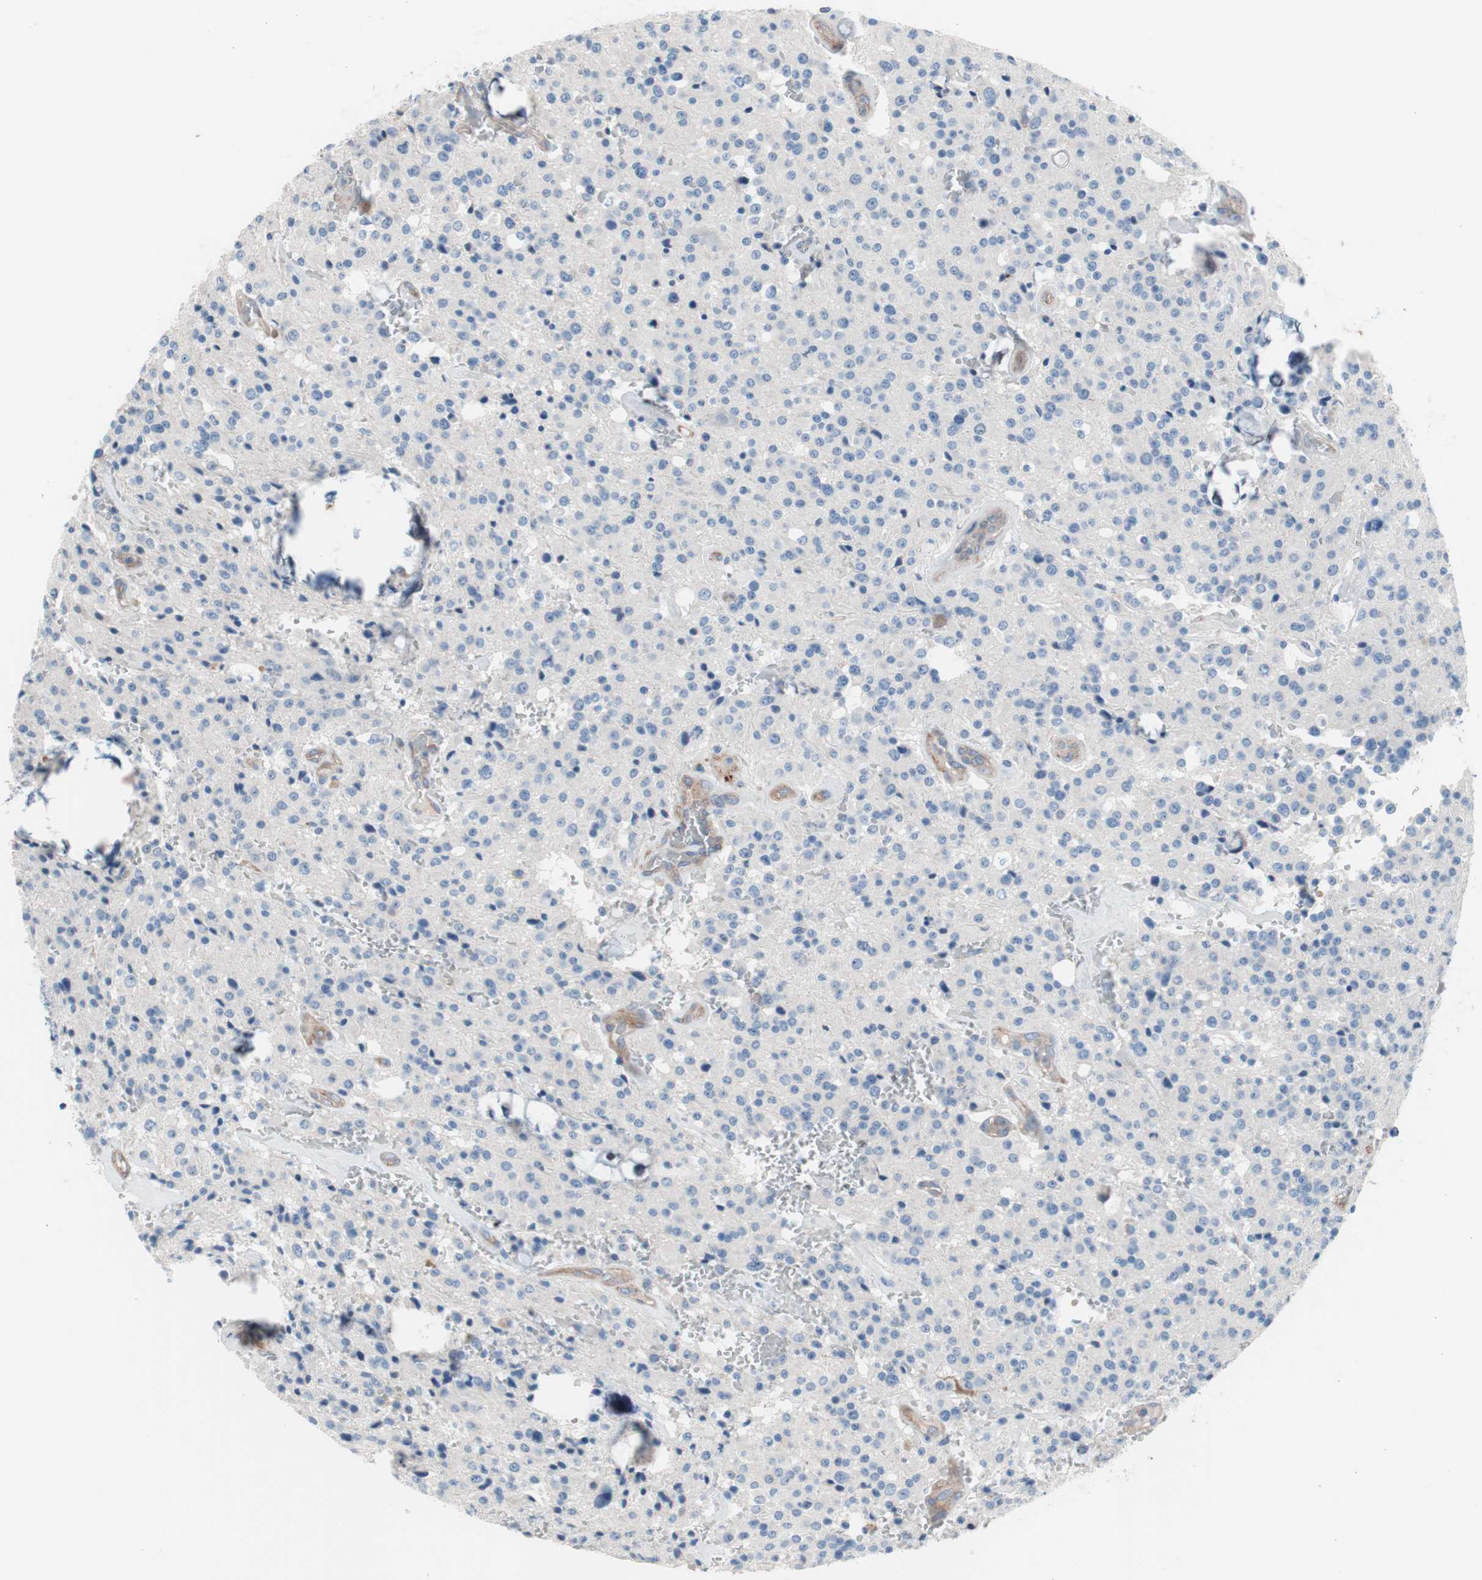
{"staining": {"intensity": "negative", "quantity": "none", "location": "none"}, "tissue": "glioma", "cell_type": "Tumor cells", "image_type": "cancer", "snomed": [{"axis": "morphology", "description": "Glioma, malignant, Low grade"}, {"axis": "topography", "description": "Brain"}], "caption": "Protein analysis of malignant glioma (low-grade) demonstrates no significant staining in tumor cells. (Brightfield microscopy of DAB immunohistochemistry (IHC) at high magnification).", "gene": "GPR160", "patient": {"sex": "male", "age": 58}}